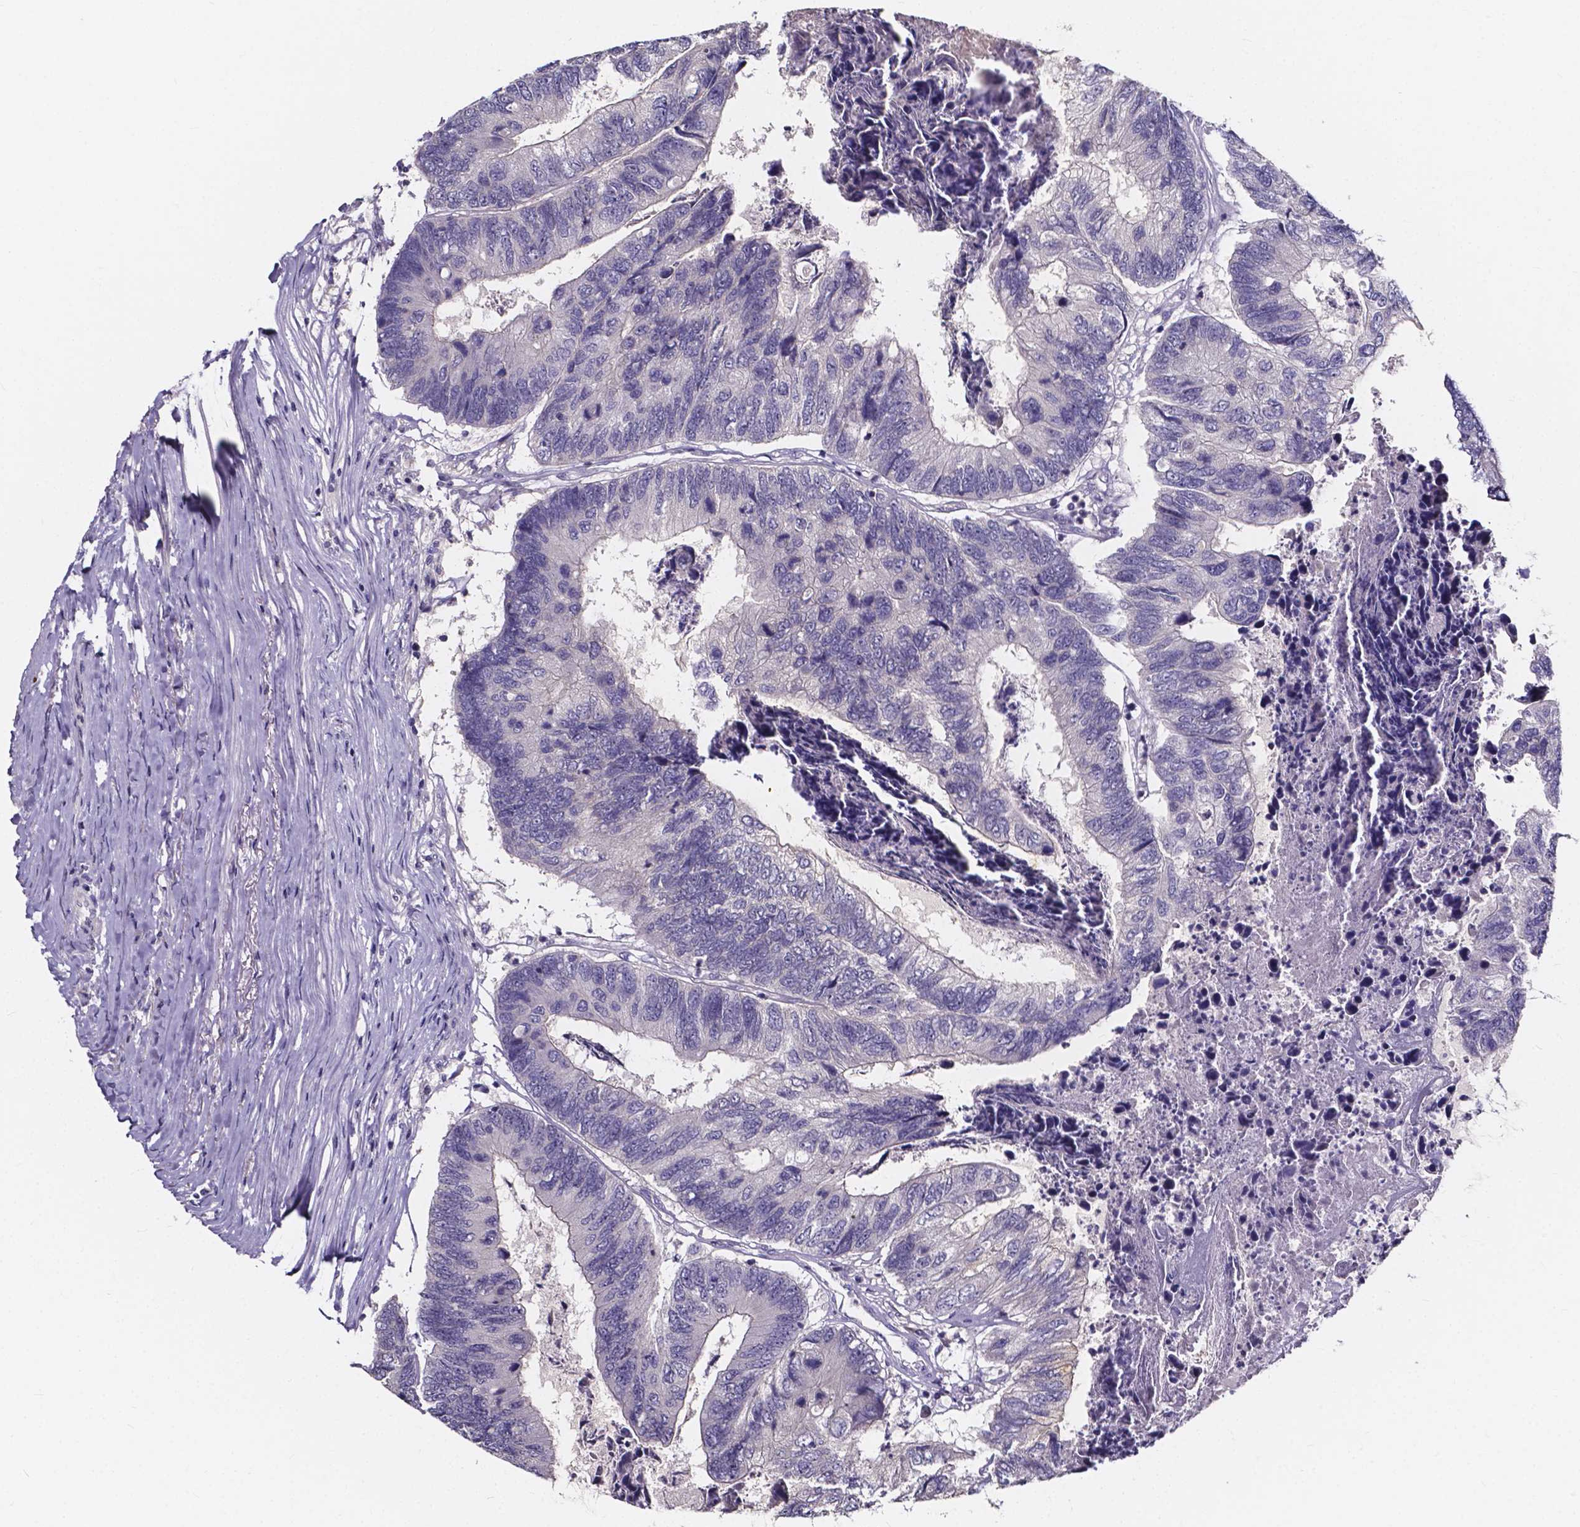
{"staining": {"intensity": "negative", "quantity": "none", "location": "none"}, "tissue": "colorectal cancer", "cell_type": "Tumor cells", "image_type": "cancer", "snomed": [{"axis": "morphology", "description": "Adenocarcinoma, NOS"}, {"axis": "topography", "description": "Colon"}], "caption": "High power microscopy micrograph of an immunohistochemistry (IHC) photomicrograph of colorectal adenocarcinoma, revealing no significant expression in tumor cells.", "gene": "SPOCD1", "patient": {"sex": "female", "age": 67}}